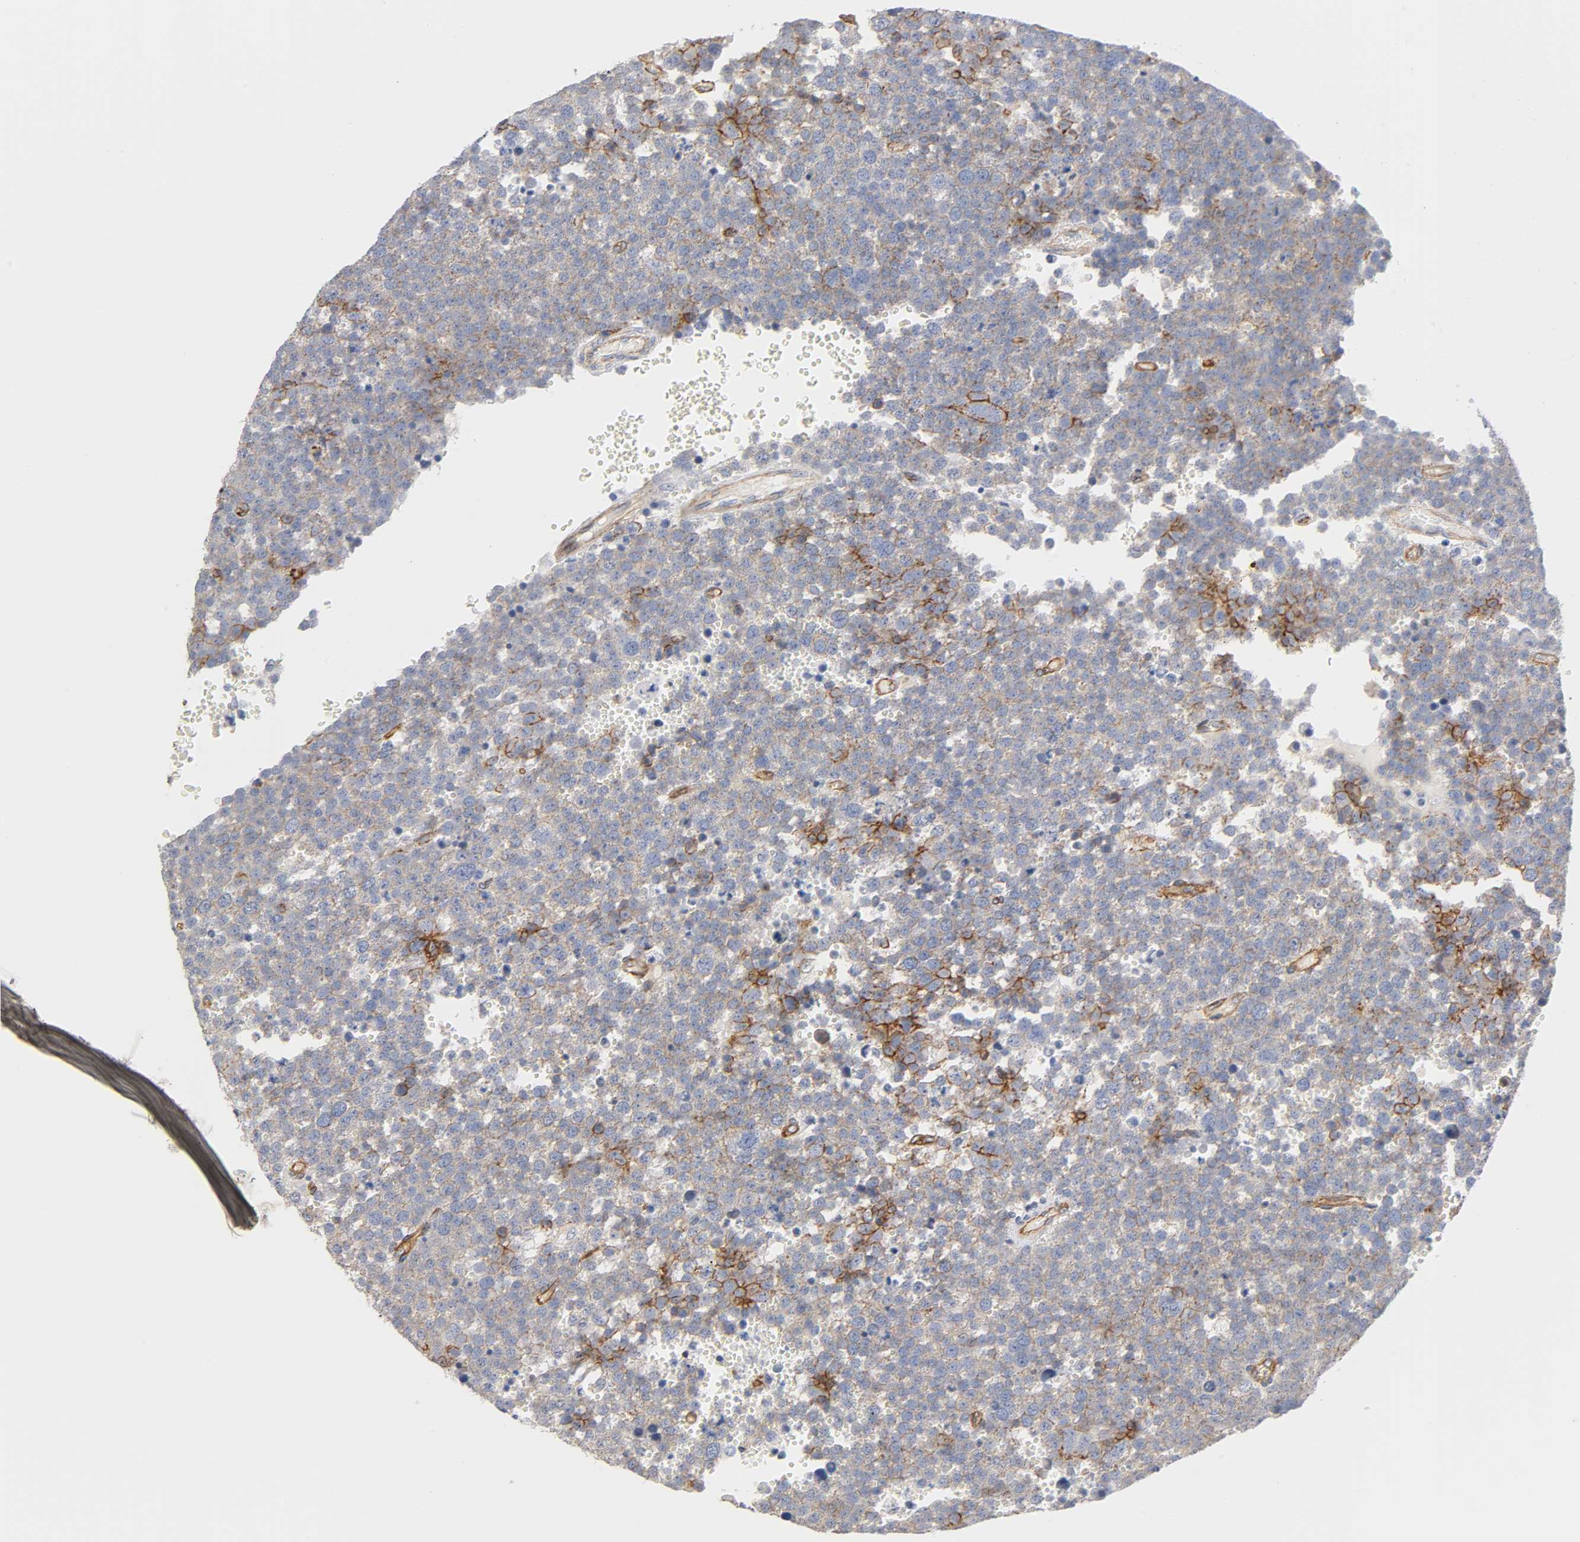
{"staining": {"intensity": "moderate", "quantity": "25%-75%", "location": "cytoplasmic/membranous"}, "tissue": "testis cancer", "cell_type": "Tumor cells", "image_type": "cancer", "snomed": [{"axis": "morphology", "description": "Seminoma, NOS"}, {"axis": "topography", "description": "Testis"}], "caption": "An image of human testis seminoma stained for a protein exhibits moderate cytoplasmic/membranous brown staining in tumor cells. (DAB (3,3'-diaminobenzidine) IHC, brown staining for protein, blue staining for nuclei).", "gene": "SPTAN1", "patient": {"sex": "male", "age": 71}}